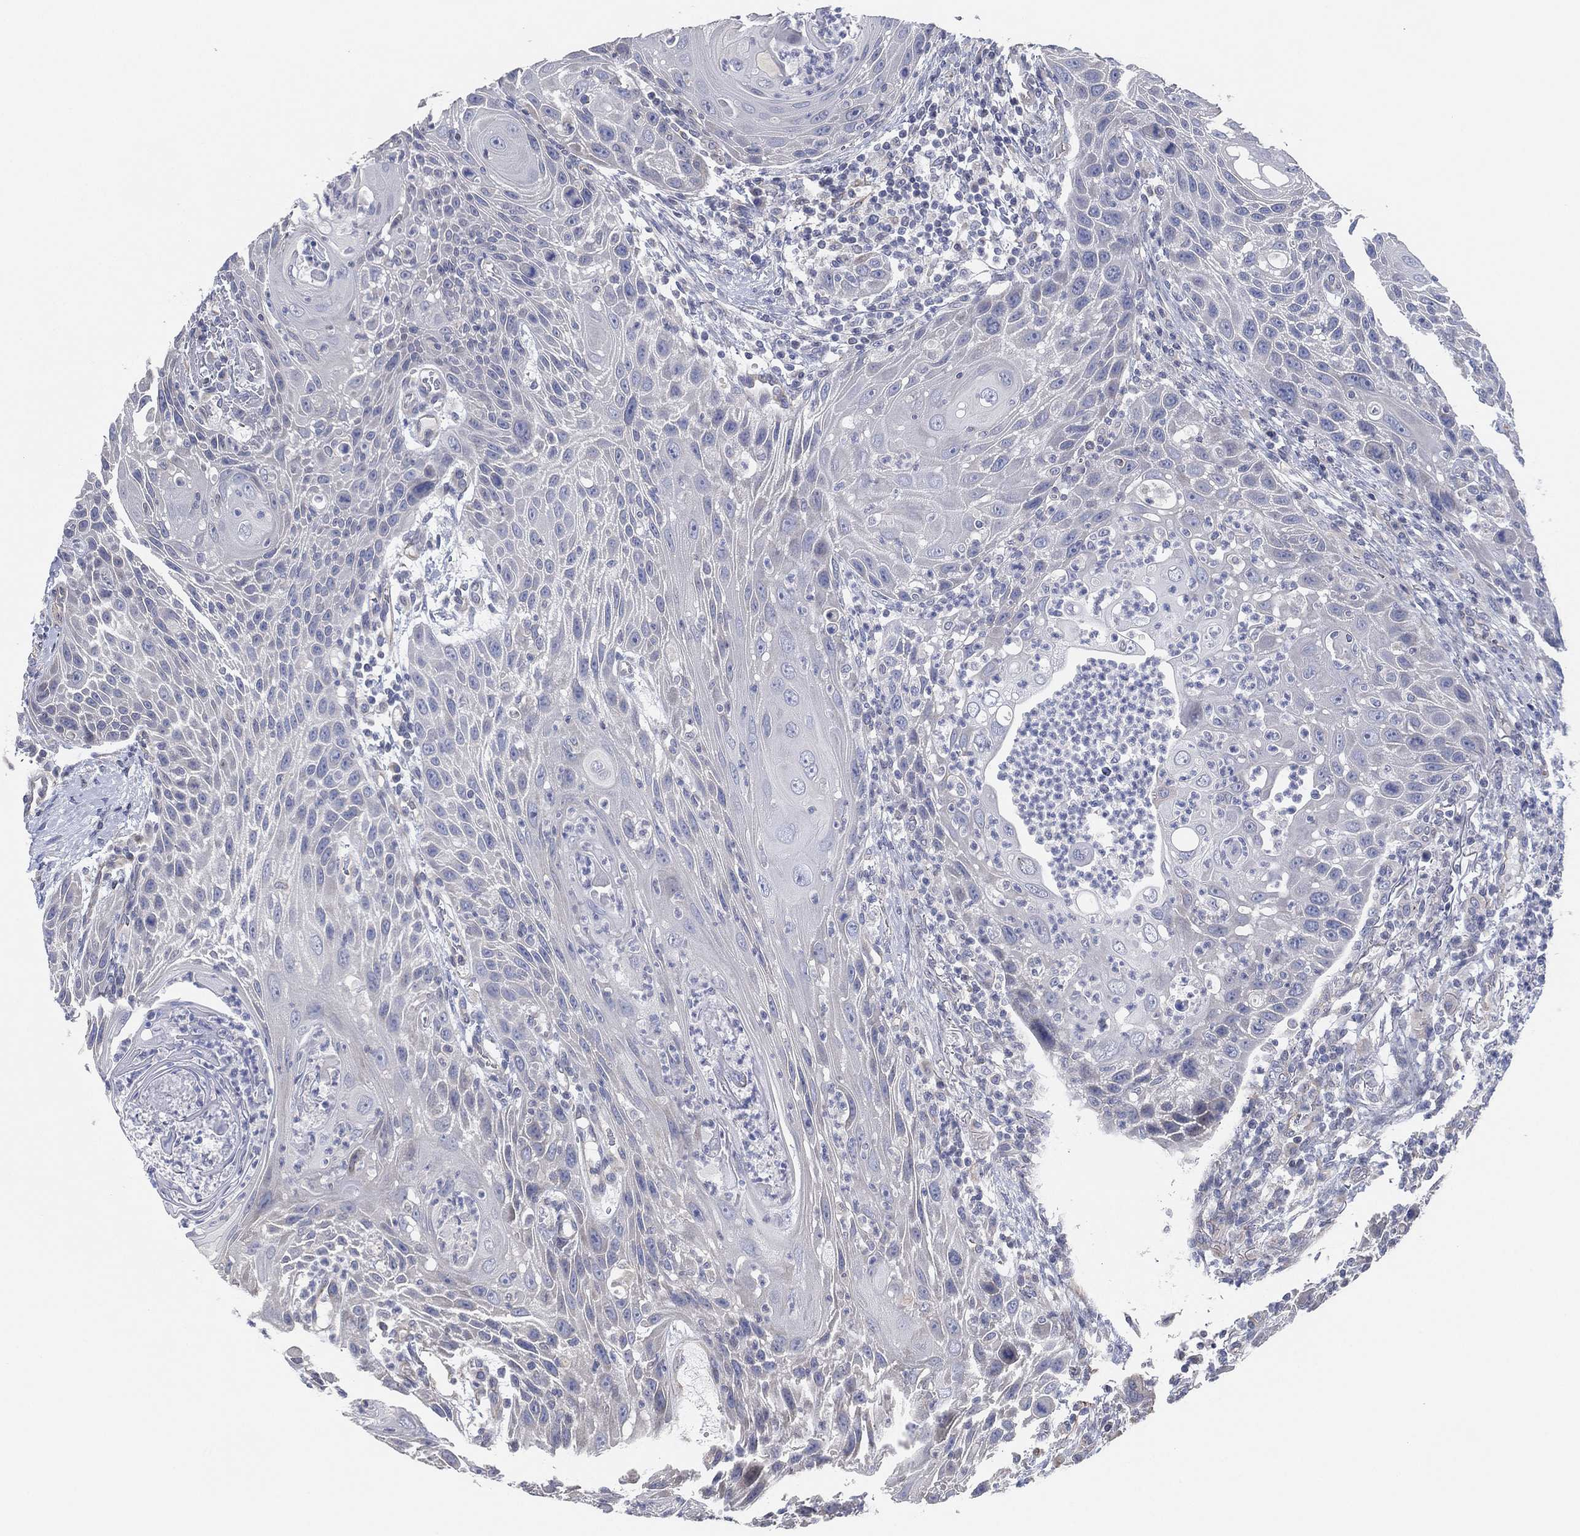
{"staining": {"intensity": "negative", "quantity": "none", "location": "none"}, "tissue": "head and neck cancer", "cell_type": "Tumor cells", "image_type": "cancer", "snomed": [{"axis": "morphology", "description": "Squamous cell carcinoma, NOS"}, {"axis": "topography", "description": "Head-Neck"}], "caption": "The immunohistochemistry photomicrograph has no significant positivity in tumor cells of squamous cell carcinoma (head and neck) tissue. (DAB (3,3'-diaminobenzidine) IHC with hematoxylin counter stain).", "gene": "CFTR", "patient": {"sex": "male", "age": 69}}